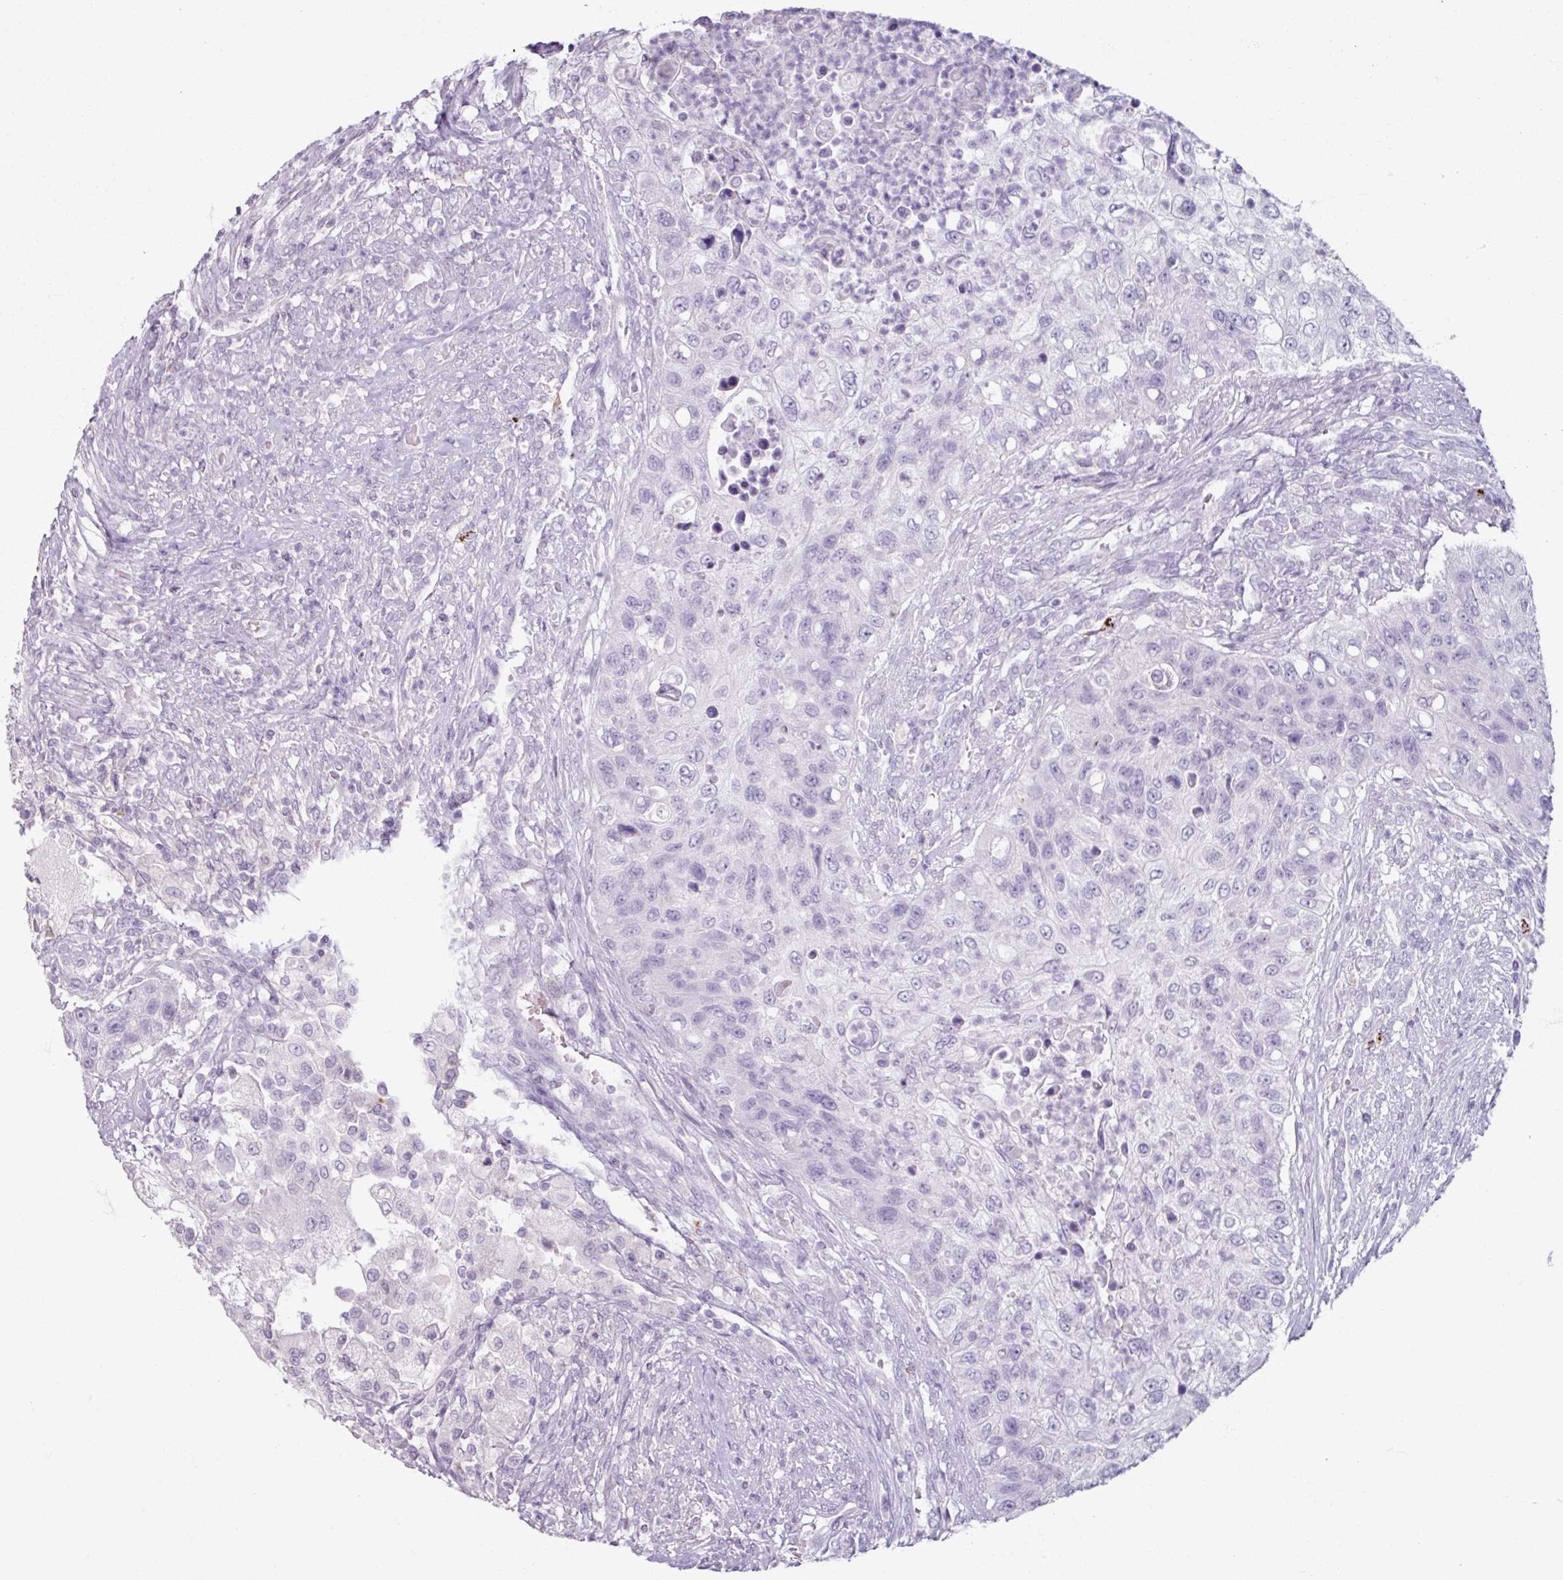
{"staining": {"intensity": "negative", "quantity": "none", "location": "none"}, "tissue": "urothelial cancer", "cell_type": "Tumor cells", "image_type": "cancer", "snomed": [{"axis": "morphology", "description": "Urothelial carcinoma, High grade"}, {"axis": "topography", "description": "Urinary bladder"}], "caption": "Protein analysis of urothelial cancer demonstrates no significant staining in tumor cells.", "gene": "SLC27A5", "patient": {"sex": "female", "age": 60}}